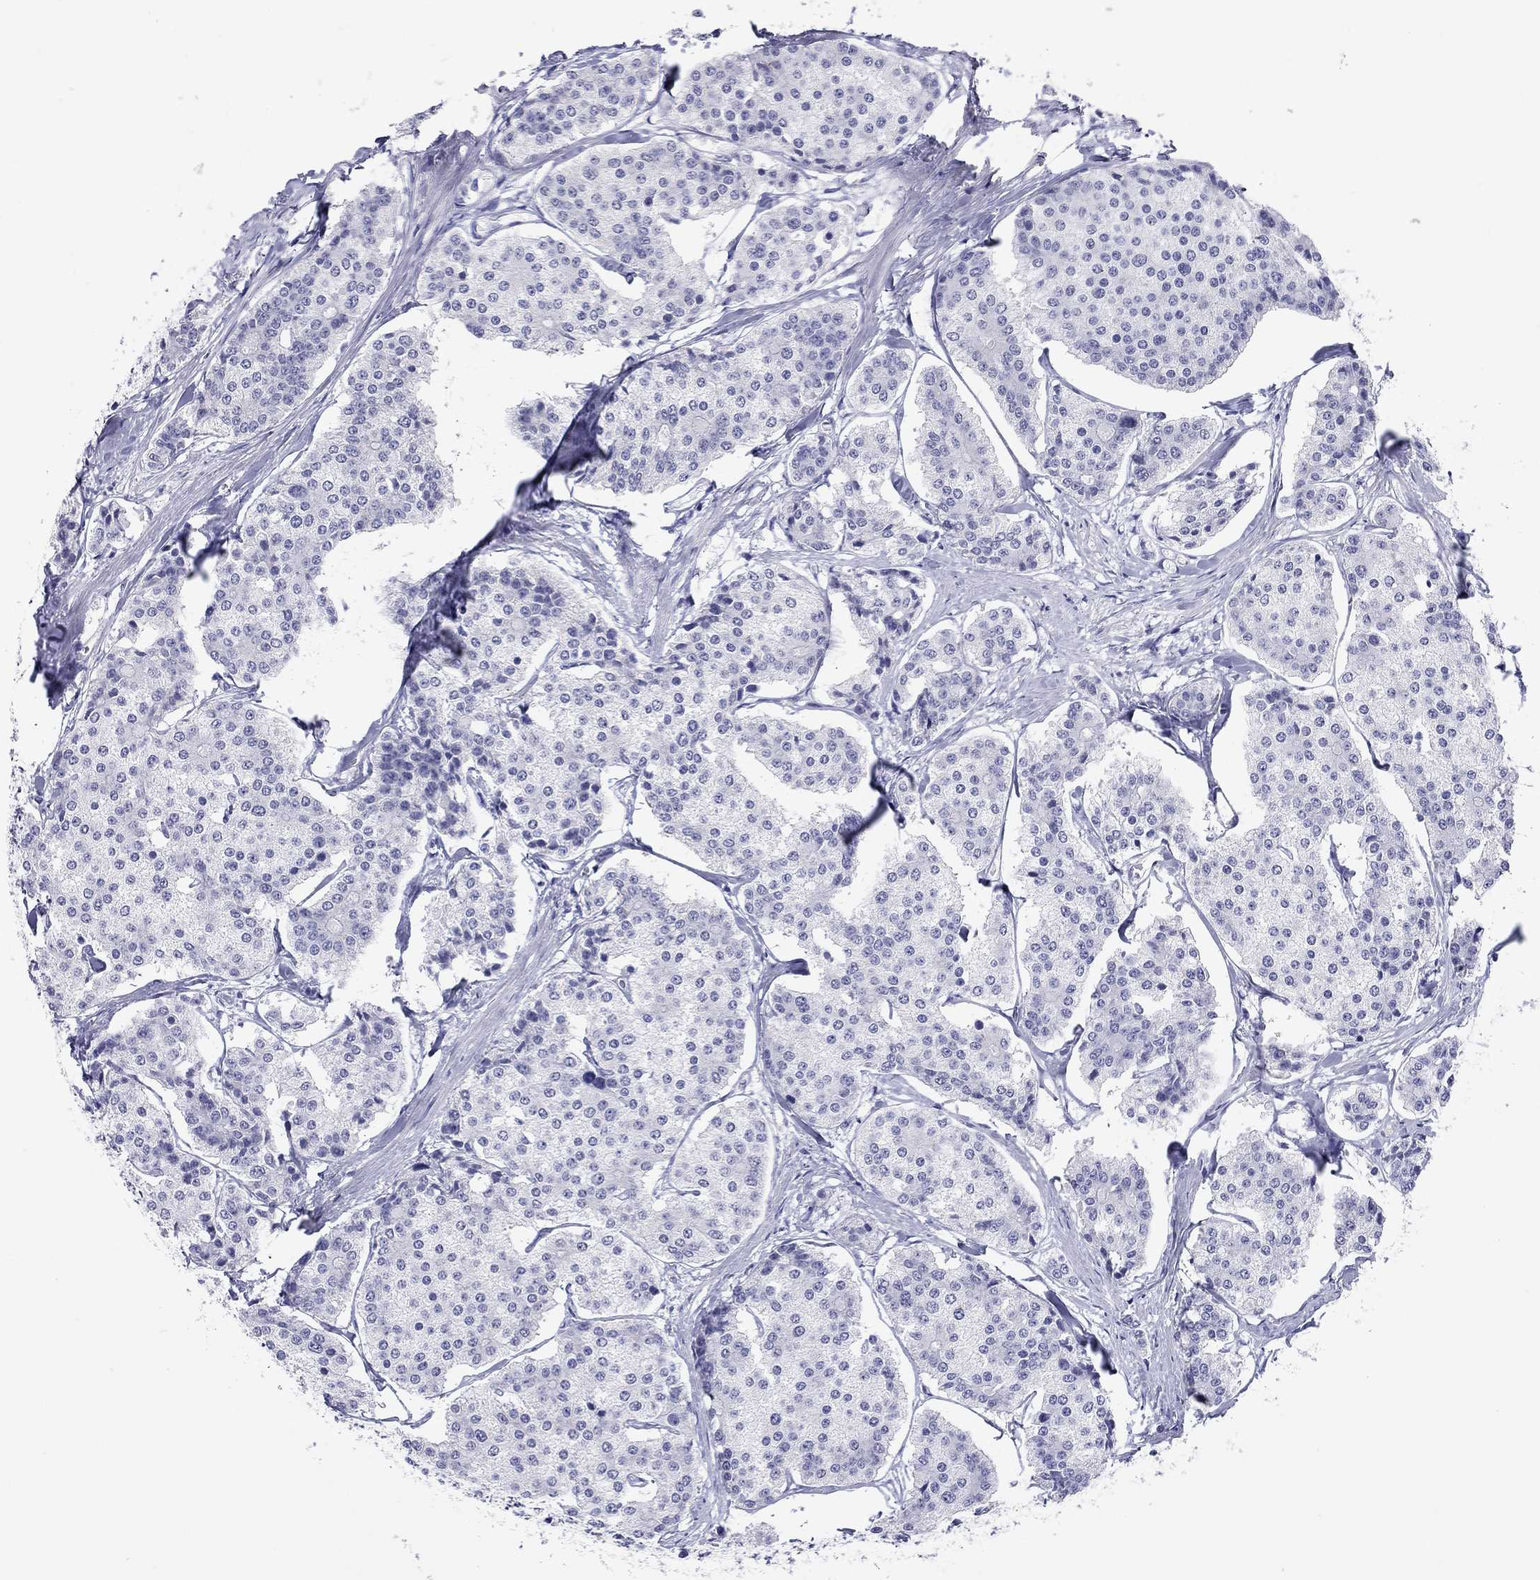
{"staining": {"intensity": "negative", "quantity": "none", "location": "none"}, "tissue": "carcinoid", "cell_type": "Tumor cells", "image_type": "cancer", "snomed": [{"axis": "morphology", "description": "Carcinoid, malignant, NOS"}, {"axis": "topography", "description": "Small intestine"}], "caption": "Protein analysis of malignant carcinoid shows no significant expression in tumor cells.", "gene": "ARMC12", "patient": {"sex": "female", "age": 65}}